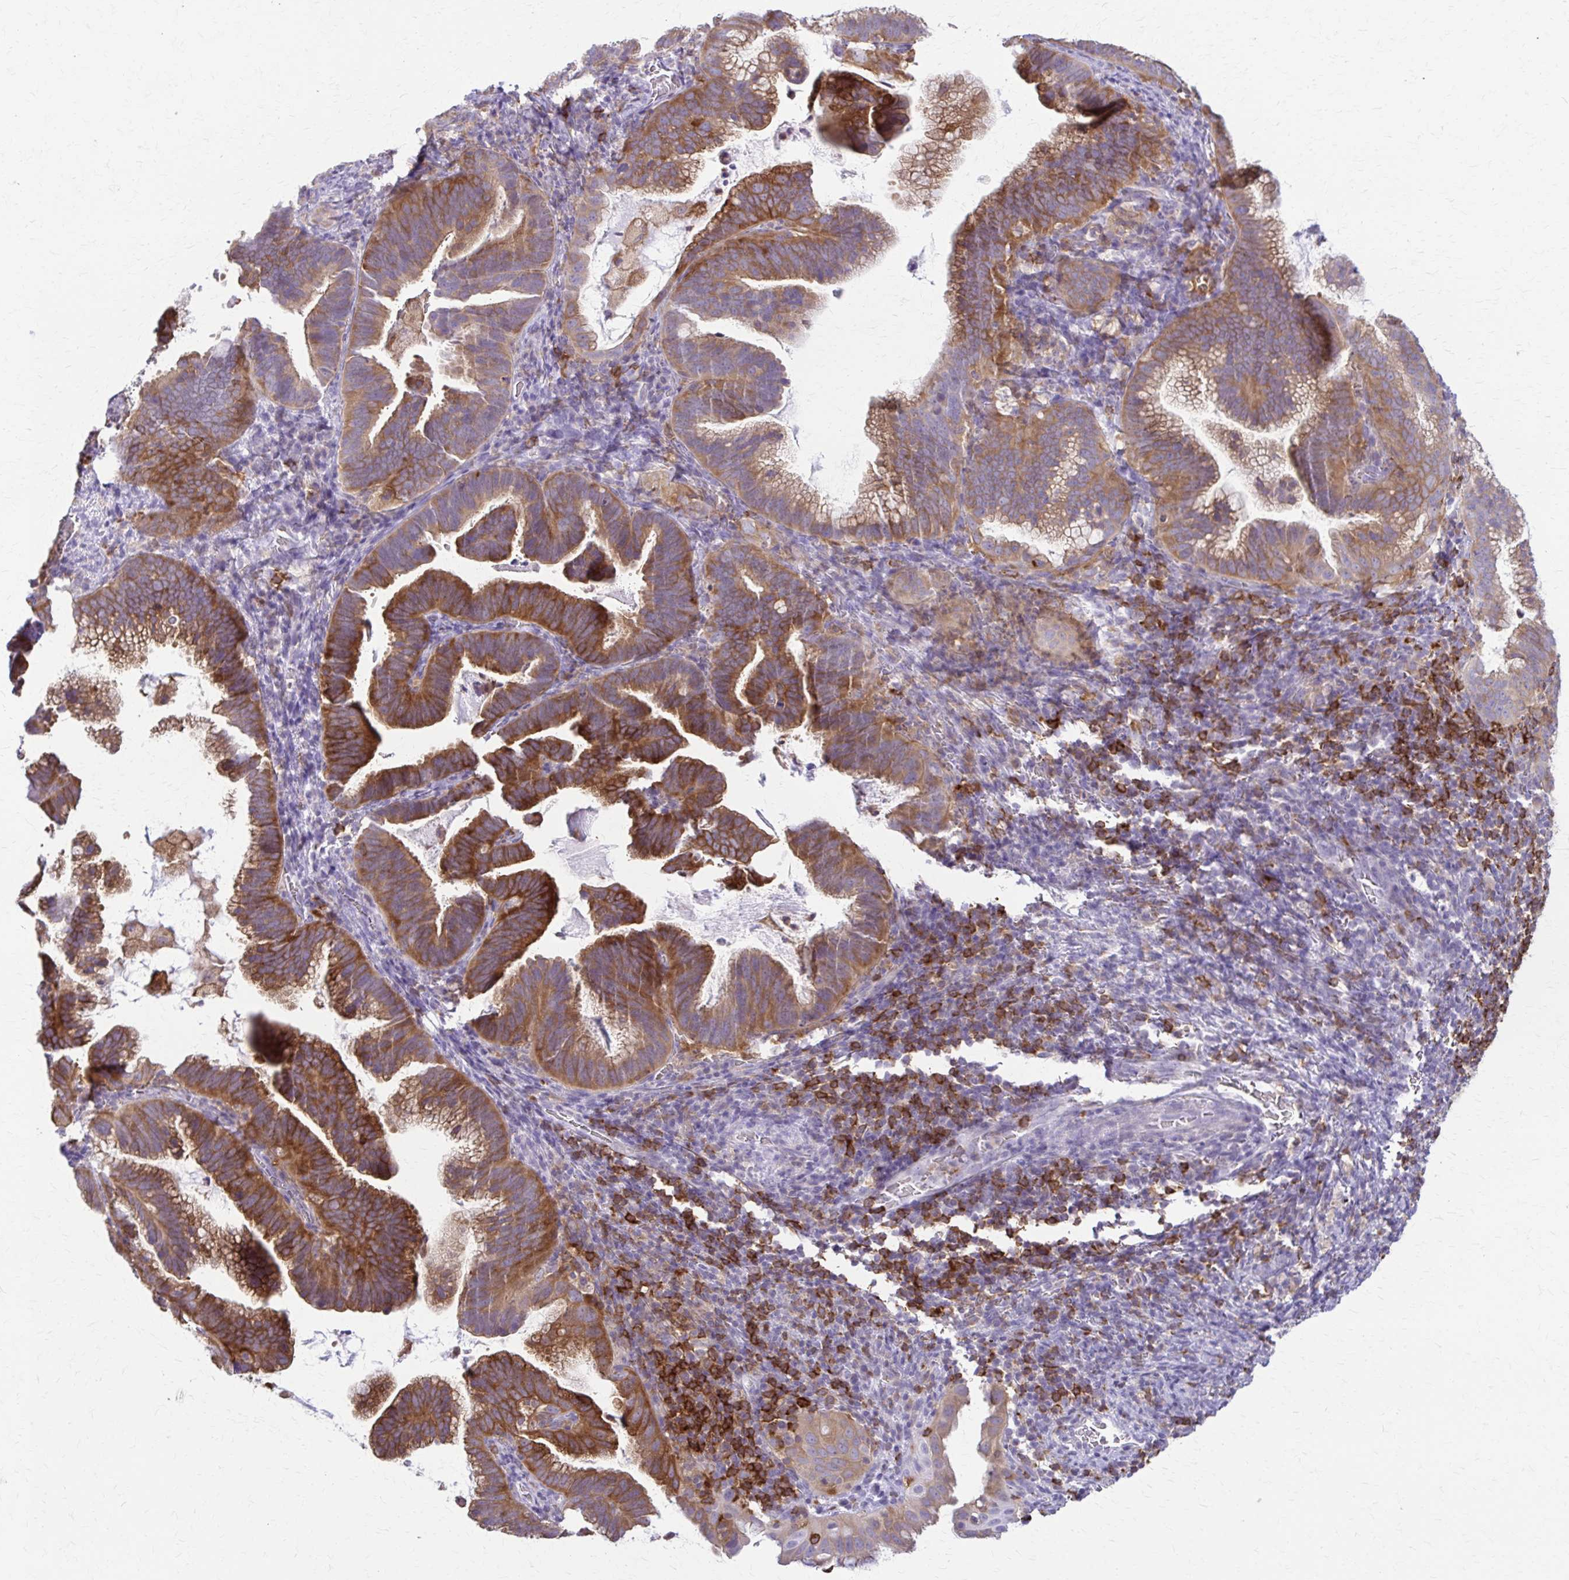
{"staining": {"intensity": "moderate", "quantity": ">75%", "location": "cytoplasmic/membranous"}, "tissue": "cervical cancer", "cell_type": "Tumor cells", "image_type": "cancer", "snomed": [{"axis": "morphology", "description": "Adenocarcinoma, NOS"}, {"axis": "topography", "description": "Cervix"}], "caption": "IHC of cervical adenocarcinoma shows medium levels of moderate cytoplasmic/membranous staining in approximately >75% of tumor cells.", "gene": "PIK3AP1", "patient": {"sex": "female", "age": 61}}